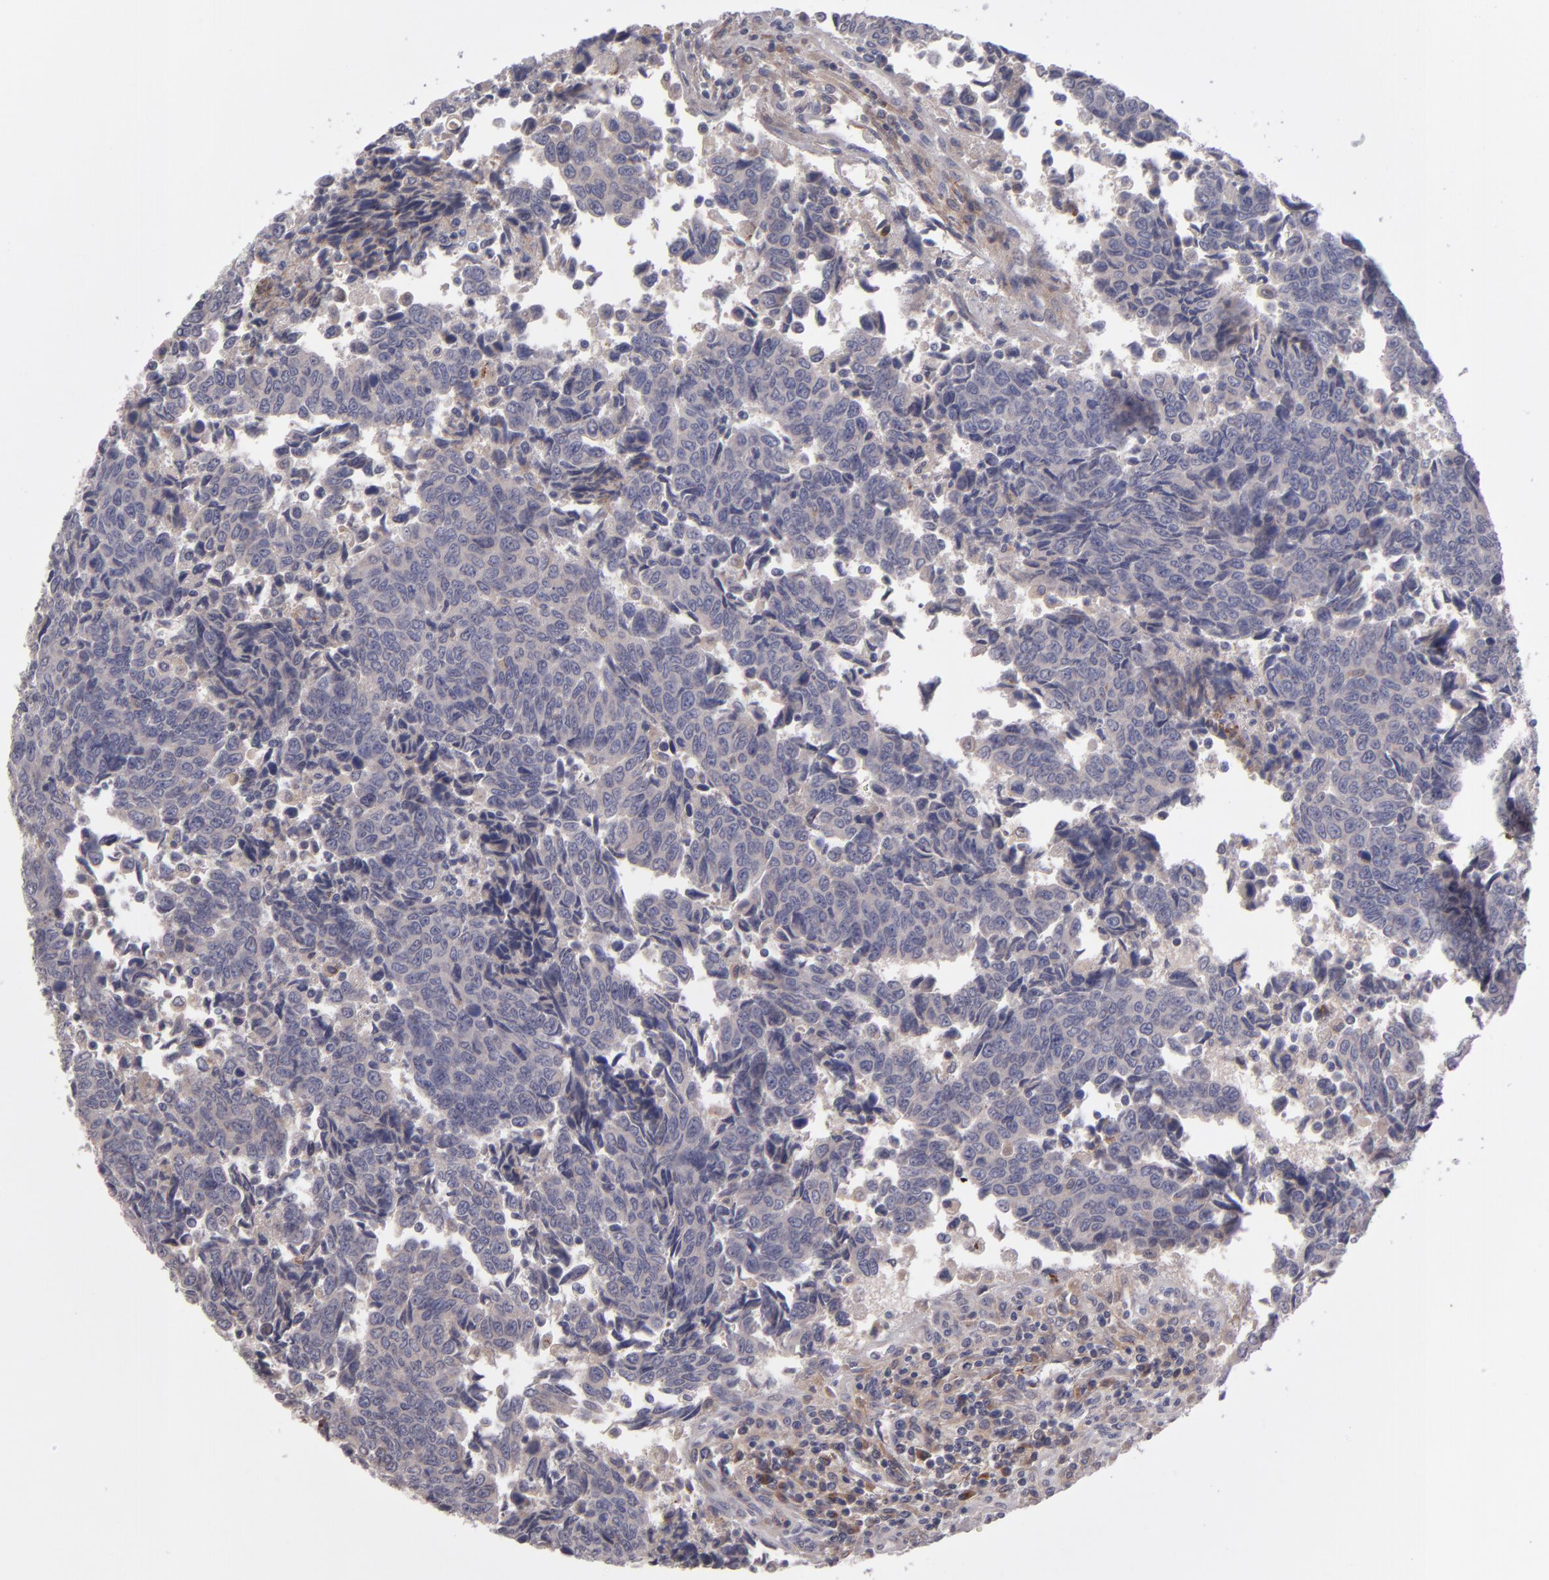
{"staining": {"intensity": "weak", "quantity": "25%-75%", "location": "cytoplasmic/membranous"}, "tissue": "urothelial cancer", "cell_type": "Tumor cells", "image_type": "cancer", "snomed": [{"axis": "morphology", "description": "Urothelial carcinoma, High grade"}, {"axis": "topography", "description": "Urinary bladder"}], "caption": "Immunohistochemical staining of urothelial cancer exhibits low levels of weak cytoplasmic/membranous staining in approximately 25%-75% of tumor cells.", "gene": "IL12A", "patient": {"sex": "male", "age": 86}}